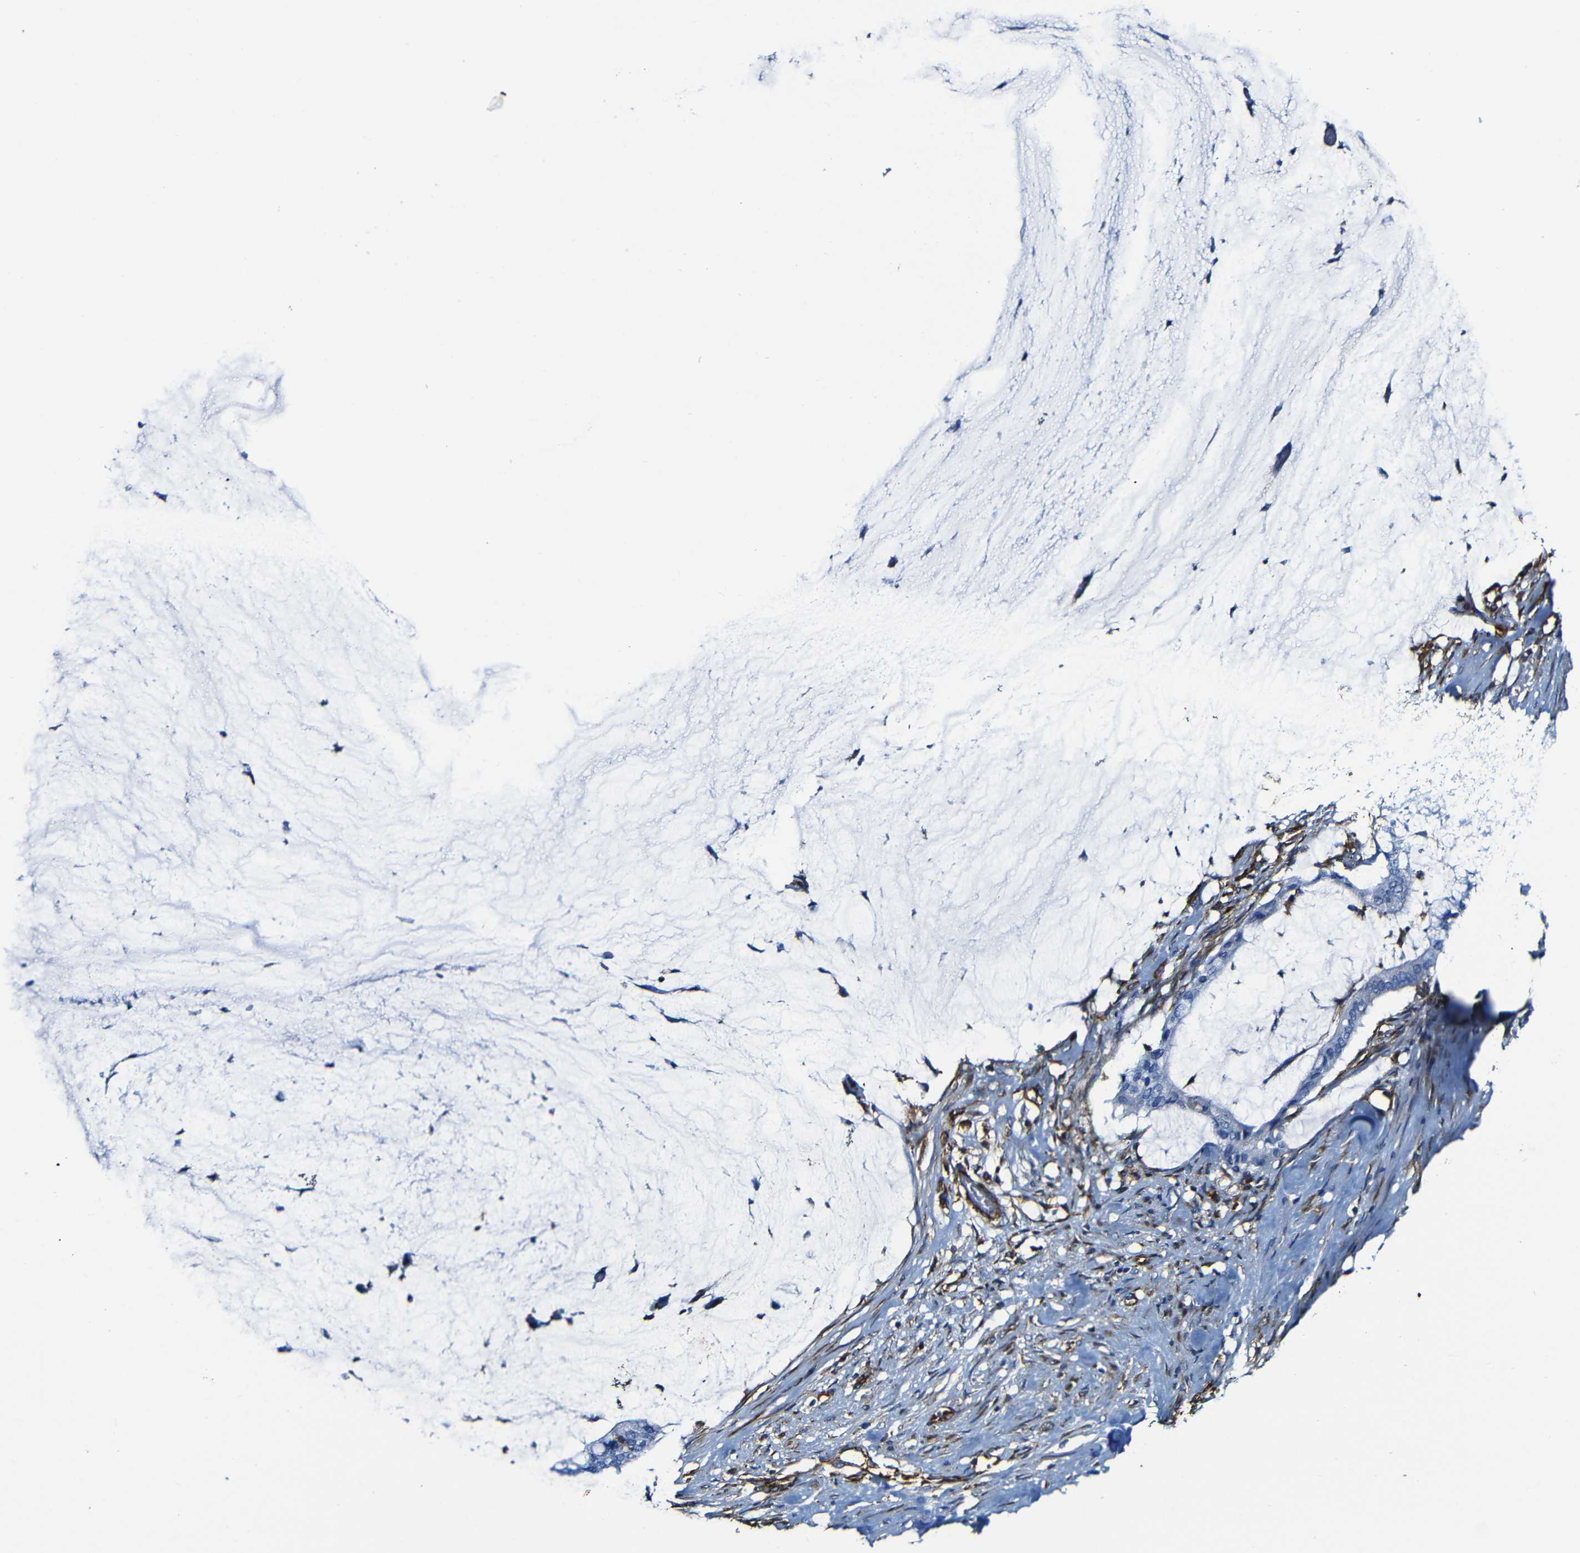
{"staining": {"intensity": "negative", "quantity": "none", "location": "none"}, "tissue": "pancreatic cancer", "cell_type": "Tumor cells", "image_type": "cancer", "snomed": [{"axis": "morphology", "description": "Adenocarcinoma, NOS"}, {"axis": "topography", "description": "Pancreas"}], "caption": "IHC photomicrograph of neoplastic tissue: human pancreatic adenocarcinoma stained with DAB (3,3'-diaminobenzidine) demonstrates no significant protein expression in tumor cells.", "gene": "MSN", "patient": {"sex": "male", "age": 41}}